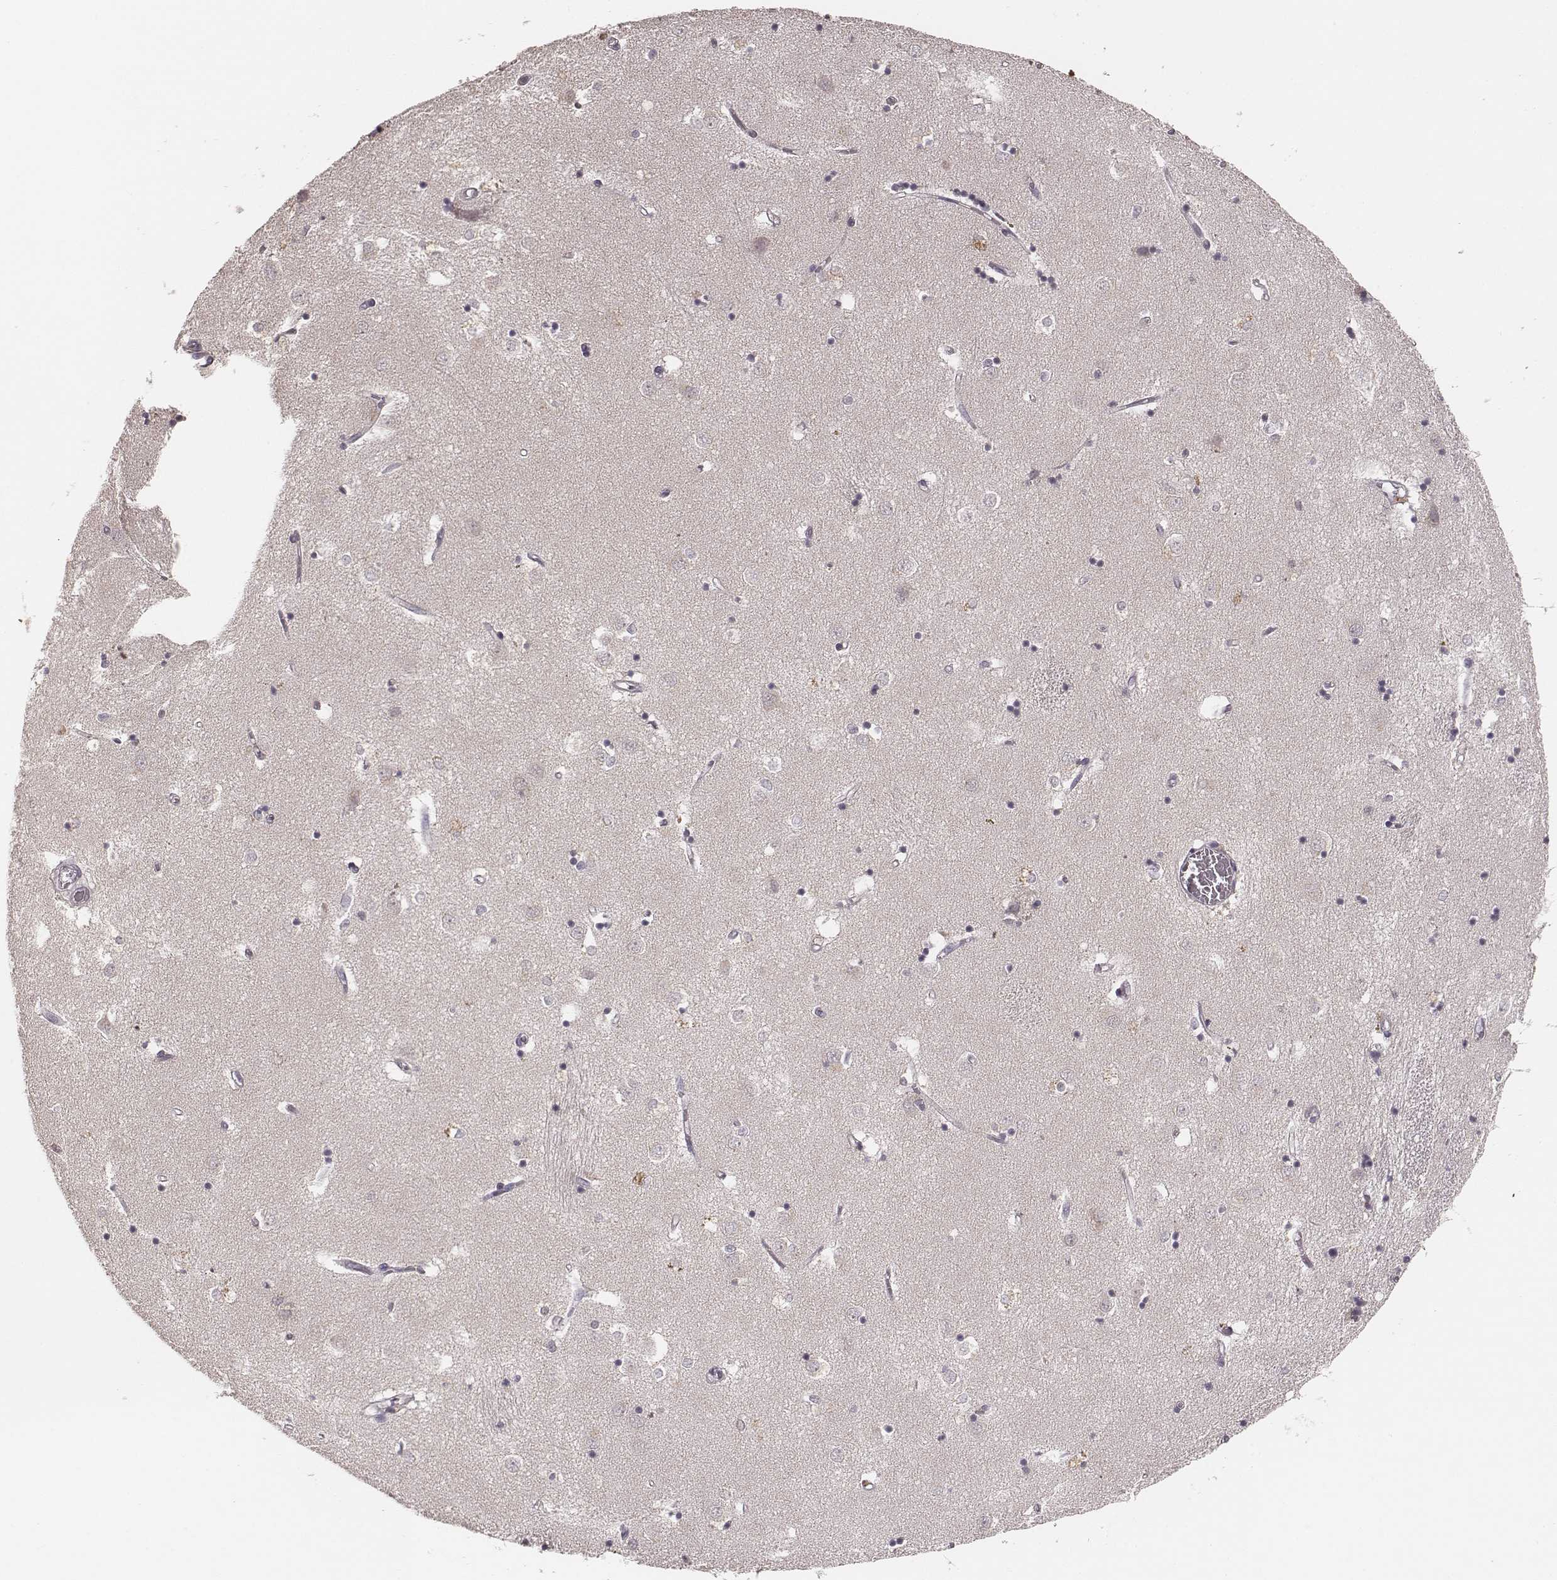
{"staining": {"intensity": "negative", "quantity": "none", "location": "none"}, "tissue": "caudate", "cell_type": "Glial cells", "image_type": "normal", "snomed": [{"axis": "morphology", "description": "Normal tissue, NOS"}, {"axis": "topography", "description": "Lateral ventricle wall"}], "caption": "The immunohistochemistry image has no significant expression in glial cells of caudate. (DAB IHC, high magnification).", "gene": "LY6K", "patient": {"sex": "male", "age": 54}}